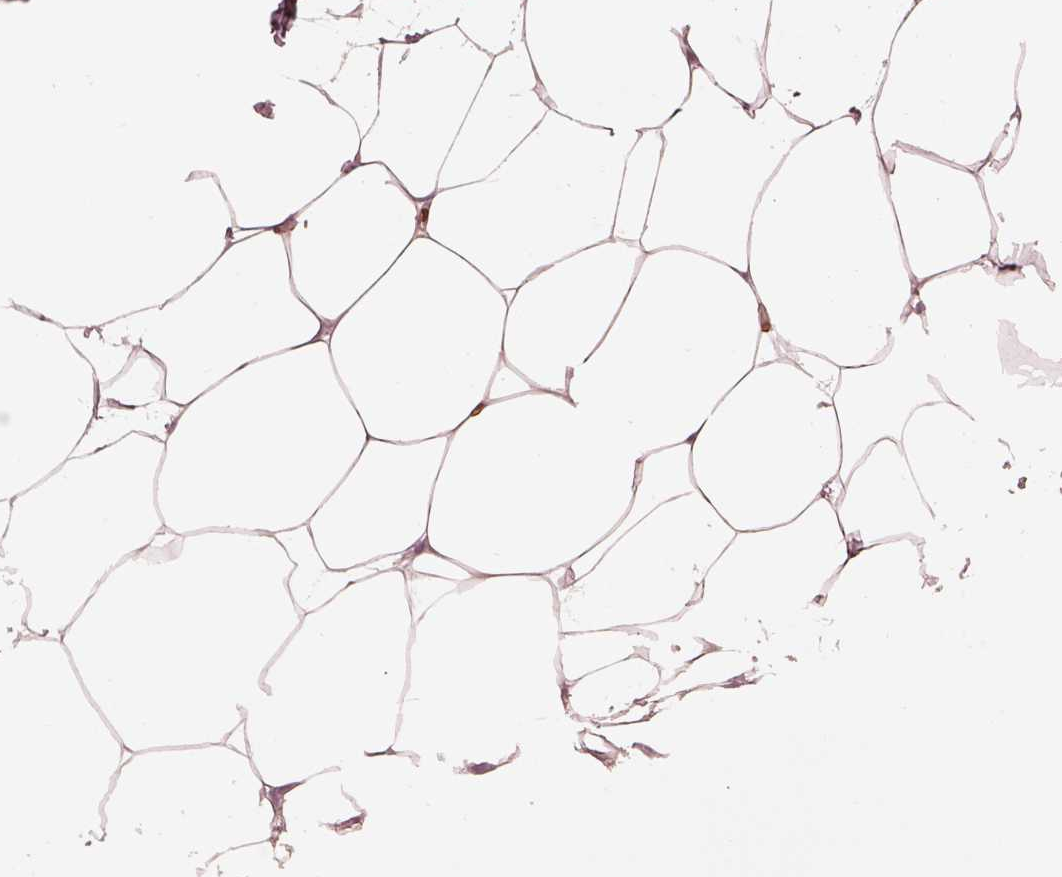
{"staining": {"intensity": "weak", "quantity": "<25%", "location": "cytoplasmic/membranous"}, "tissue": "breast", "cell_type": "Adipocytes", "image_type": "normal", "snomed": [{"axis": "morphology", "description": "Normal tissue, NOS"}, {"axis": "topography", "description": "Breast"}], "caption": "Adipocytes are negative for brown protein staining in benign breast. The staining was performed using DAB (3,3'-diaminobenzidine) to visualize the protein expression in brown, while the nuclei were stained in blue with hematoxylin (Magnification: 20x).", "gene": "ANKLE1", "patient": {"sex": "female", "age": 32}}